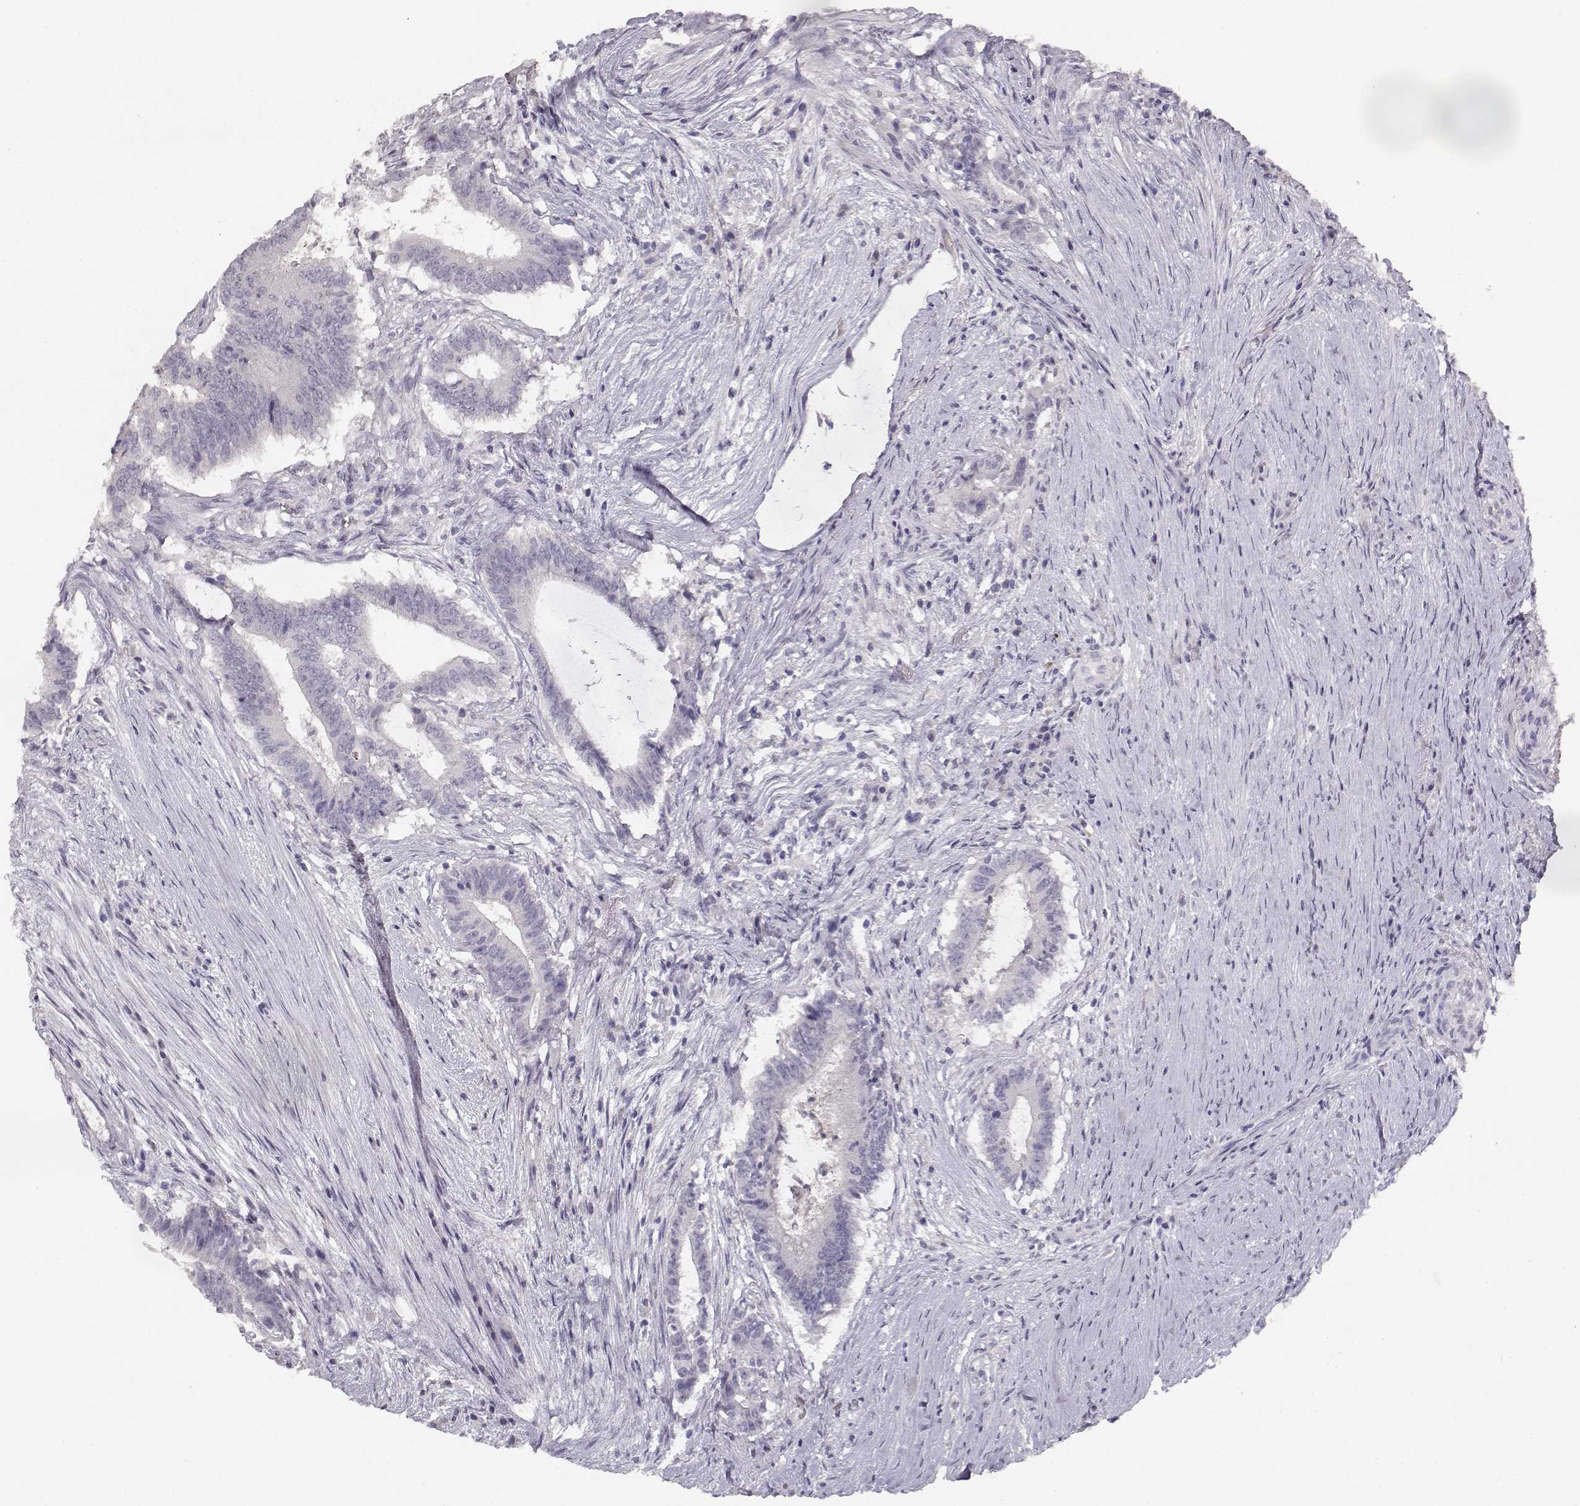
{"staining": {"intensity": "negative", "quantity": "none", "location": "none"}, "tissue": "colorectal cancer", "cell_type": "Tumor cells", "image_type": "cancer", "snomed": [{"axis": "morphology", "description": "Adenocarcinoma, NOS"}, {"axis": "topography", "description": "Colon"}], "caption": "Human colorectal cancer (adenocarcinoma) stained for a protein using immunohistochemistry demonstrates no expression in tumor cells.", "gene": "TPH2", "patient": {"sex": "female", "age": 43}}